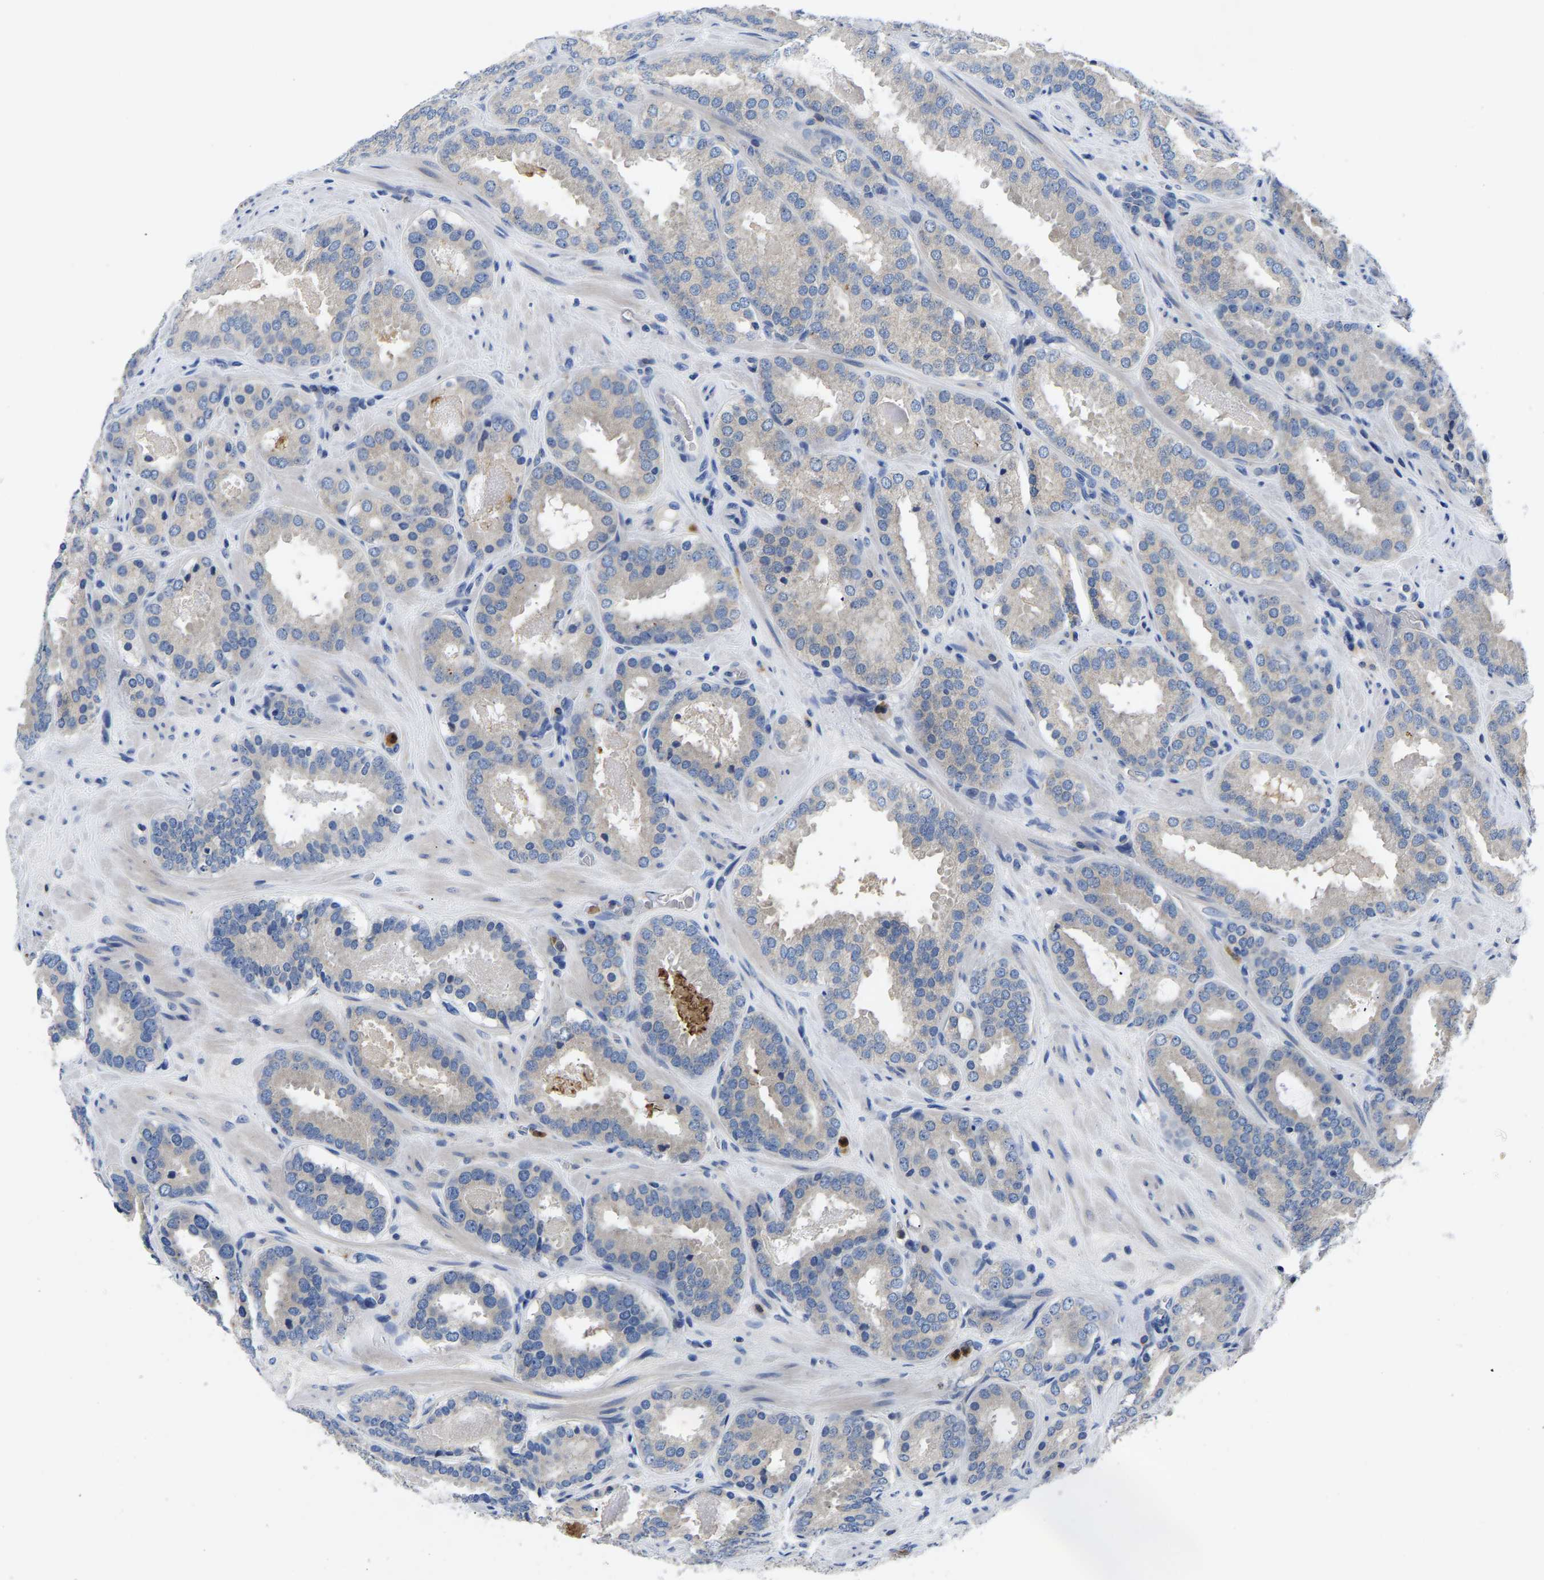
{"staining": {"intensity": "negative", "quantity": "none", "location": "none"}, "tissue": "prostate cancer", "cell_type": "Tumor cells", "image_type": "cancer", "snomed": [{"axis": "morphology", "description": "Adenocarcinoma, Low grade"}, {"axis": "topography", "description": "Prostate"}], "caption": "The photomicrograph shows no significant positivity in tumor cells of low-grade adenocarcinoma (prostate).", "gene": "TOR1B", "patient": {"sex": "male", "age": 69}}